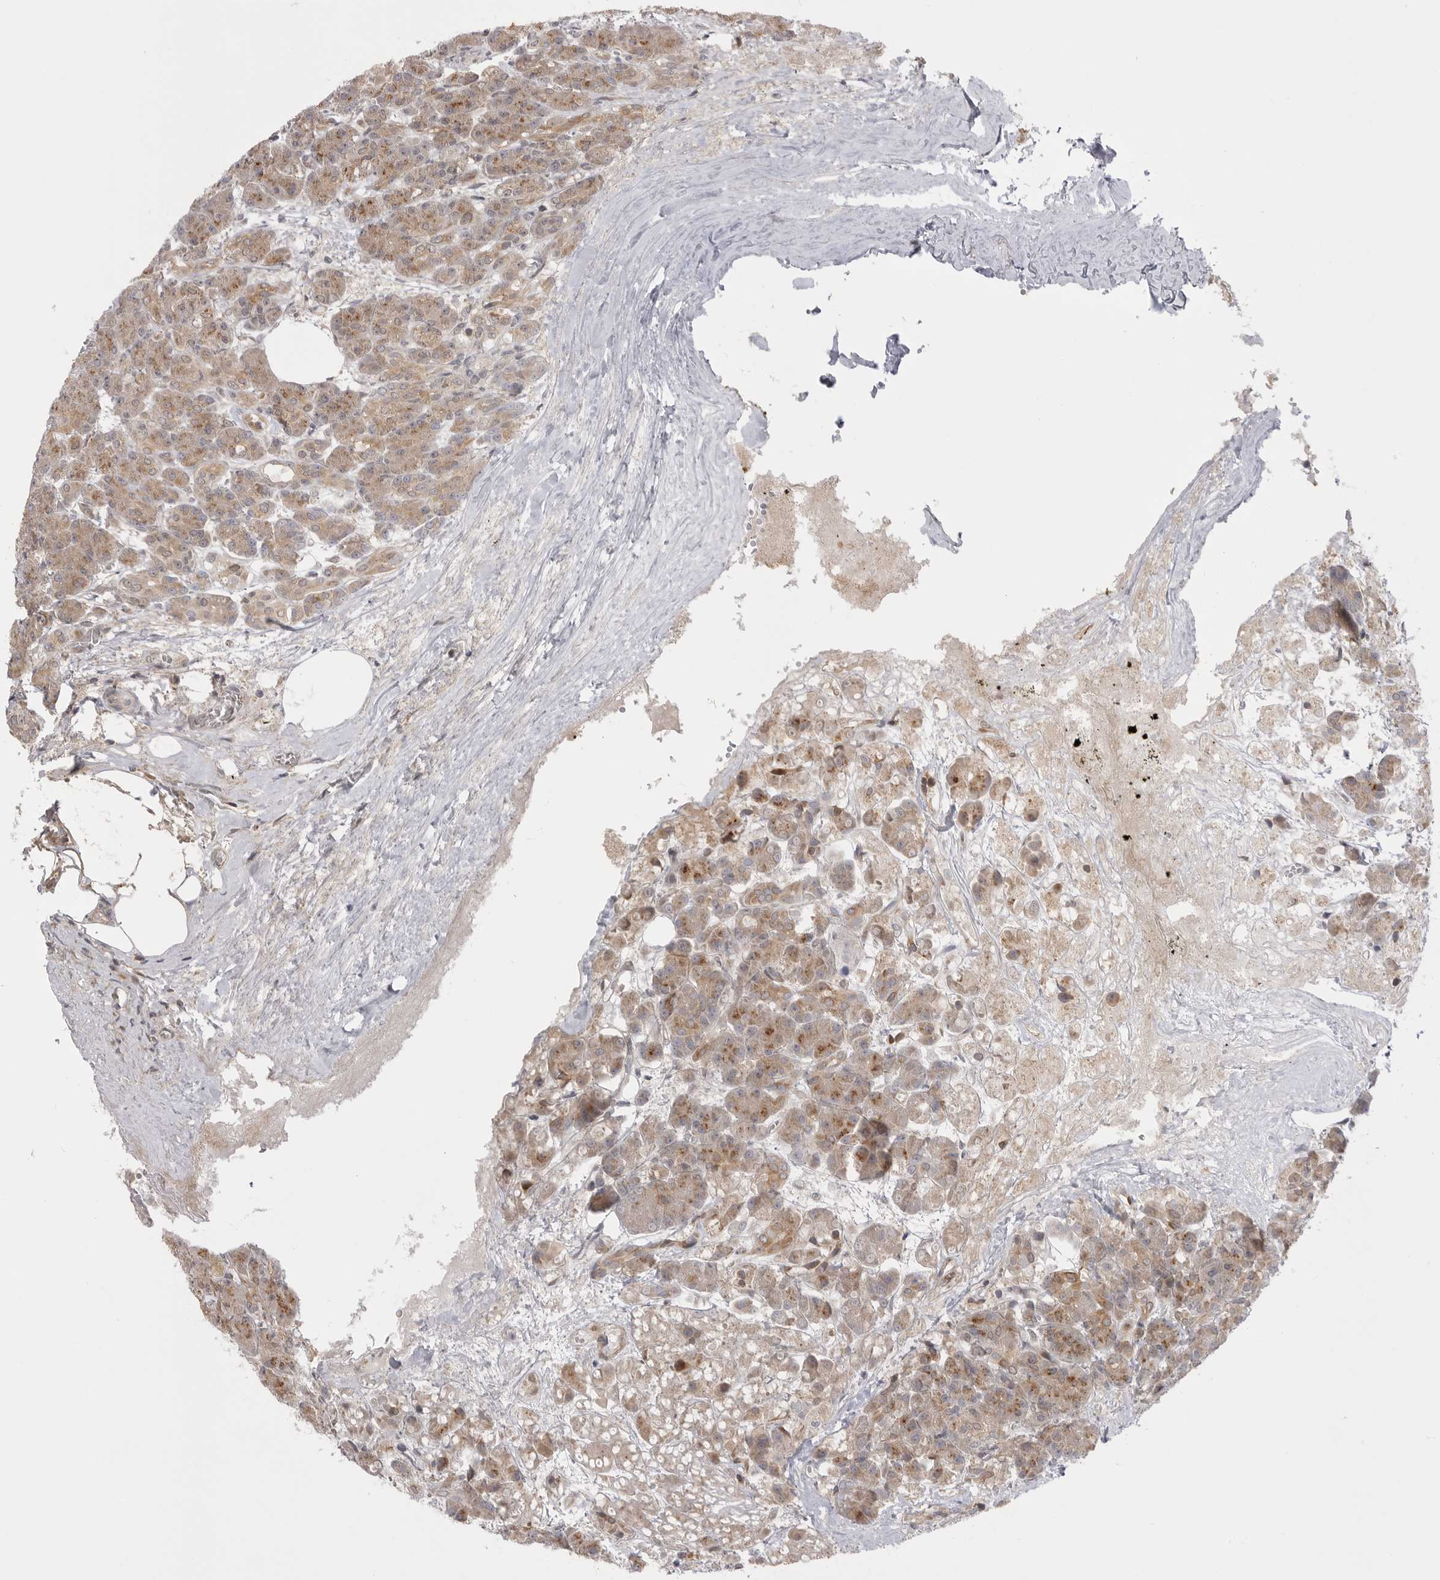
{"staining": {"intensity": "moderate", "quantity": ">75%", "location": "cytoplasmic/membranous"}, "tissue": "pancreas", "cell_type": "Exocrine glandular cells", "image_type": "normal", "snomed": [{"axis": "morphology", "description": "Normal tissue, NOS"}, {"axis": "topography", "description": "Pancreas"}], "caption": "Moderate cytoplasmic/membranous protein staining is present in approximately >75% of exocrine glandular cells in pancreas.", "gene": "GGT6", "patient": {"sex": "male", "age": 63}}